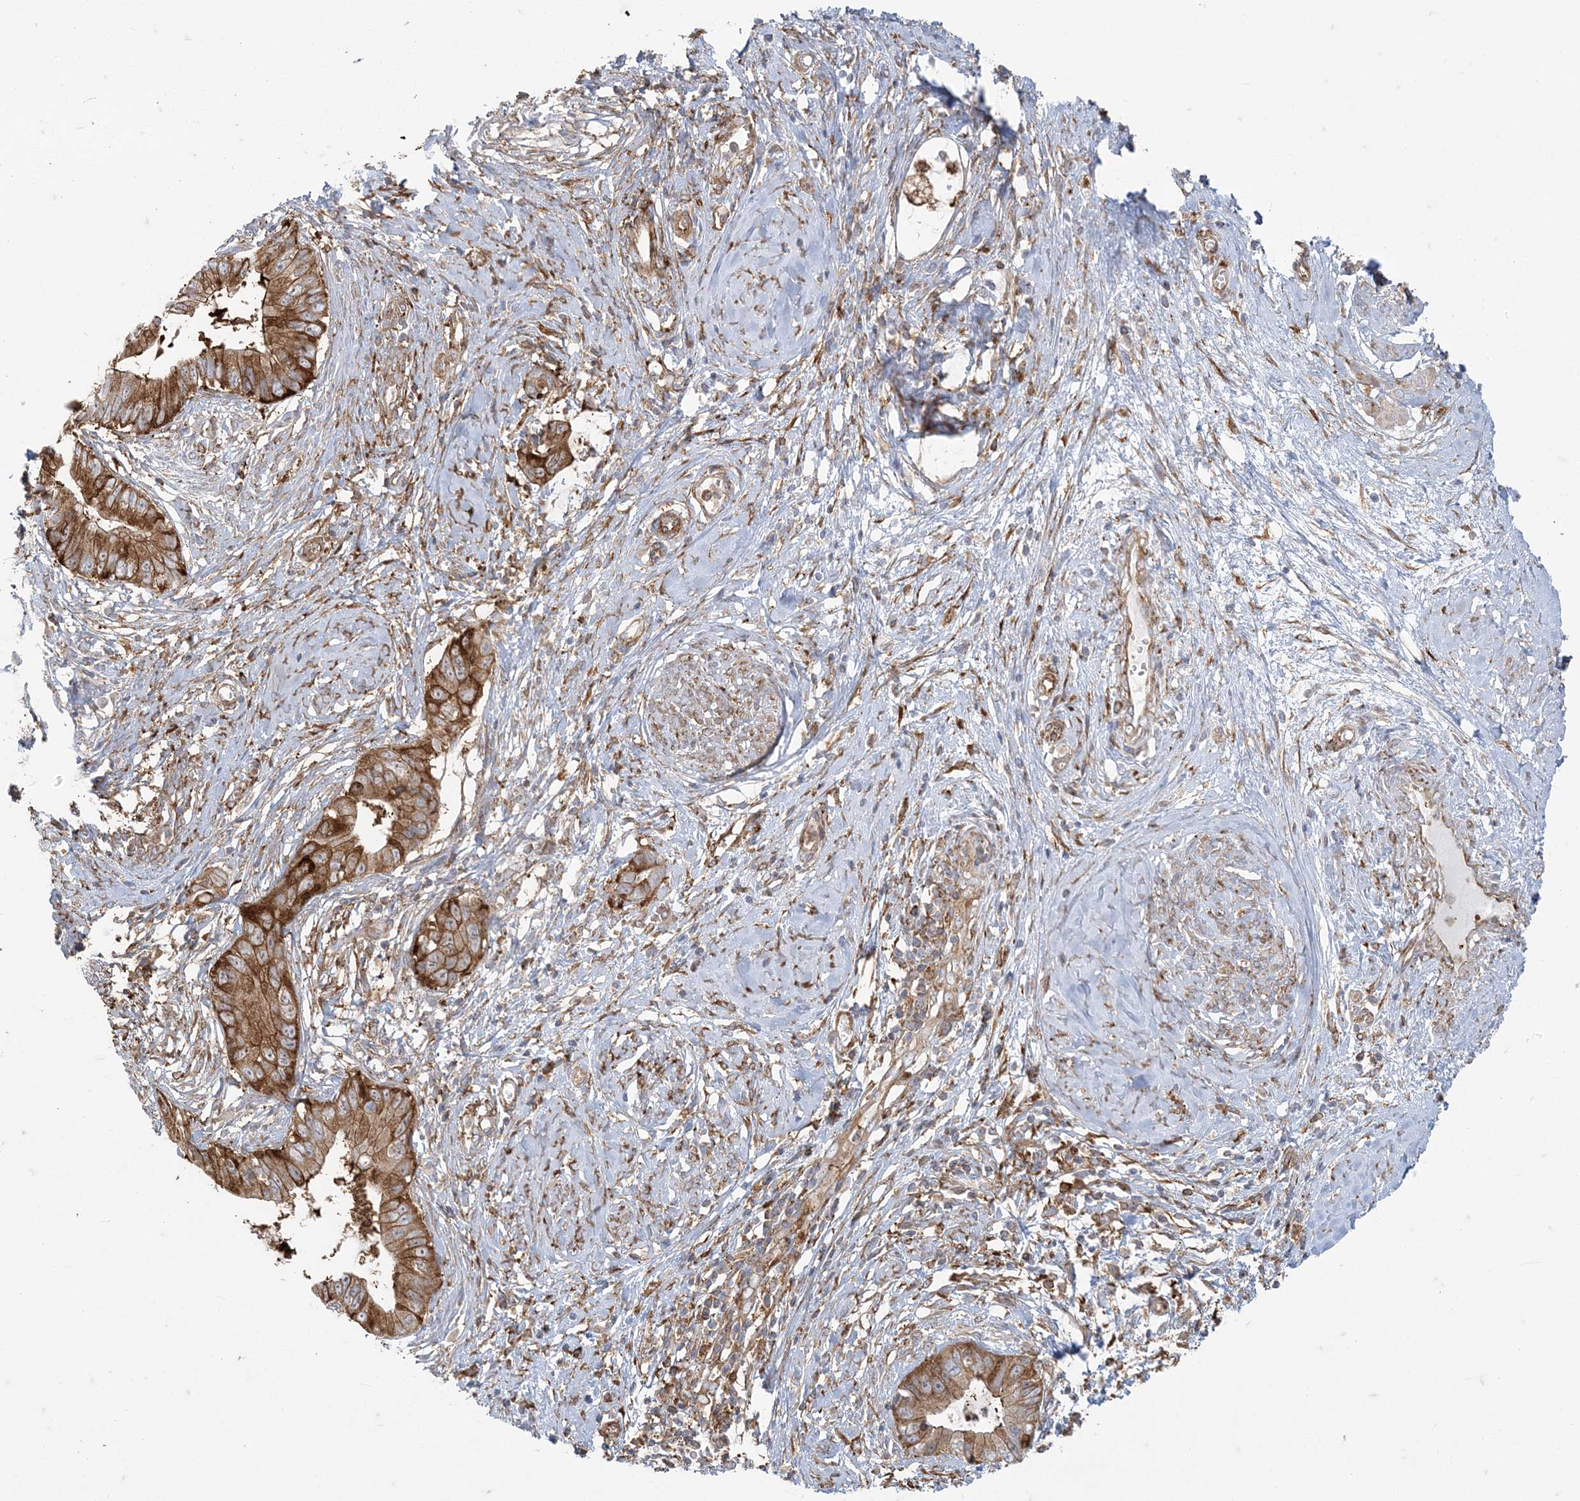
{"staining": {"intensity": "strong", "quantity": ">75%", "location": "cytoplasmic/membranous"}, "tissue": "cervical cancer", "cell_type": "Tumor cells", "image_type": "cancer", "snomed": [{"axis": "morphology", "description": "Adenocarcinoma, NOS"}, {"axis": "topography", "description": "Cervix"}], "caption": "Cervical cancer (adenocarcinoma) stained with a protein marker shows strong staining in tumor cells.", "gene": "DERL3", "patient": {"sex": "female", "age": 44}}